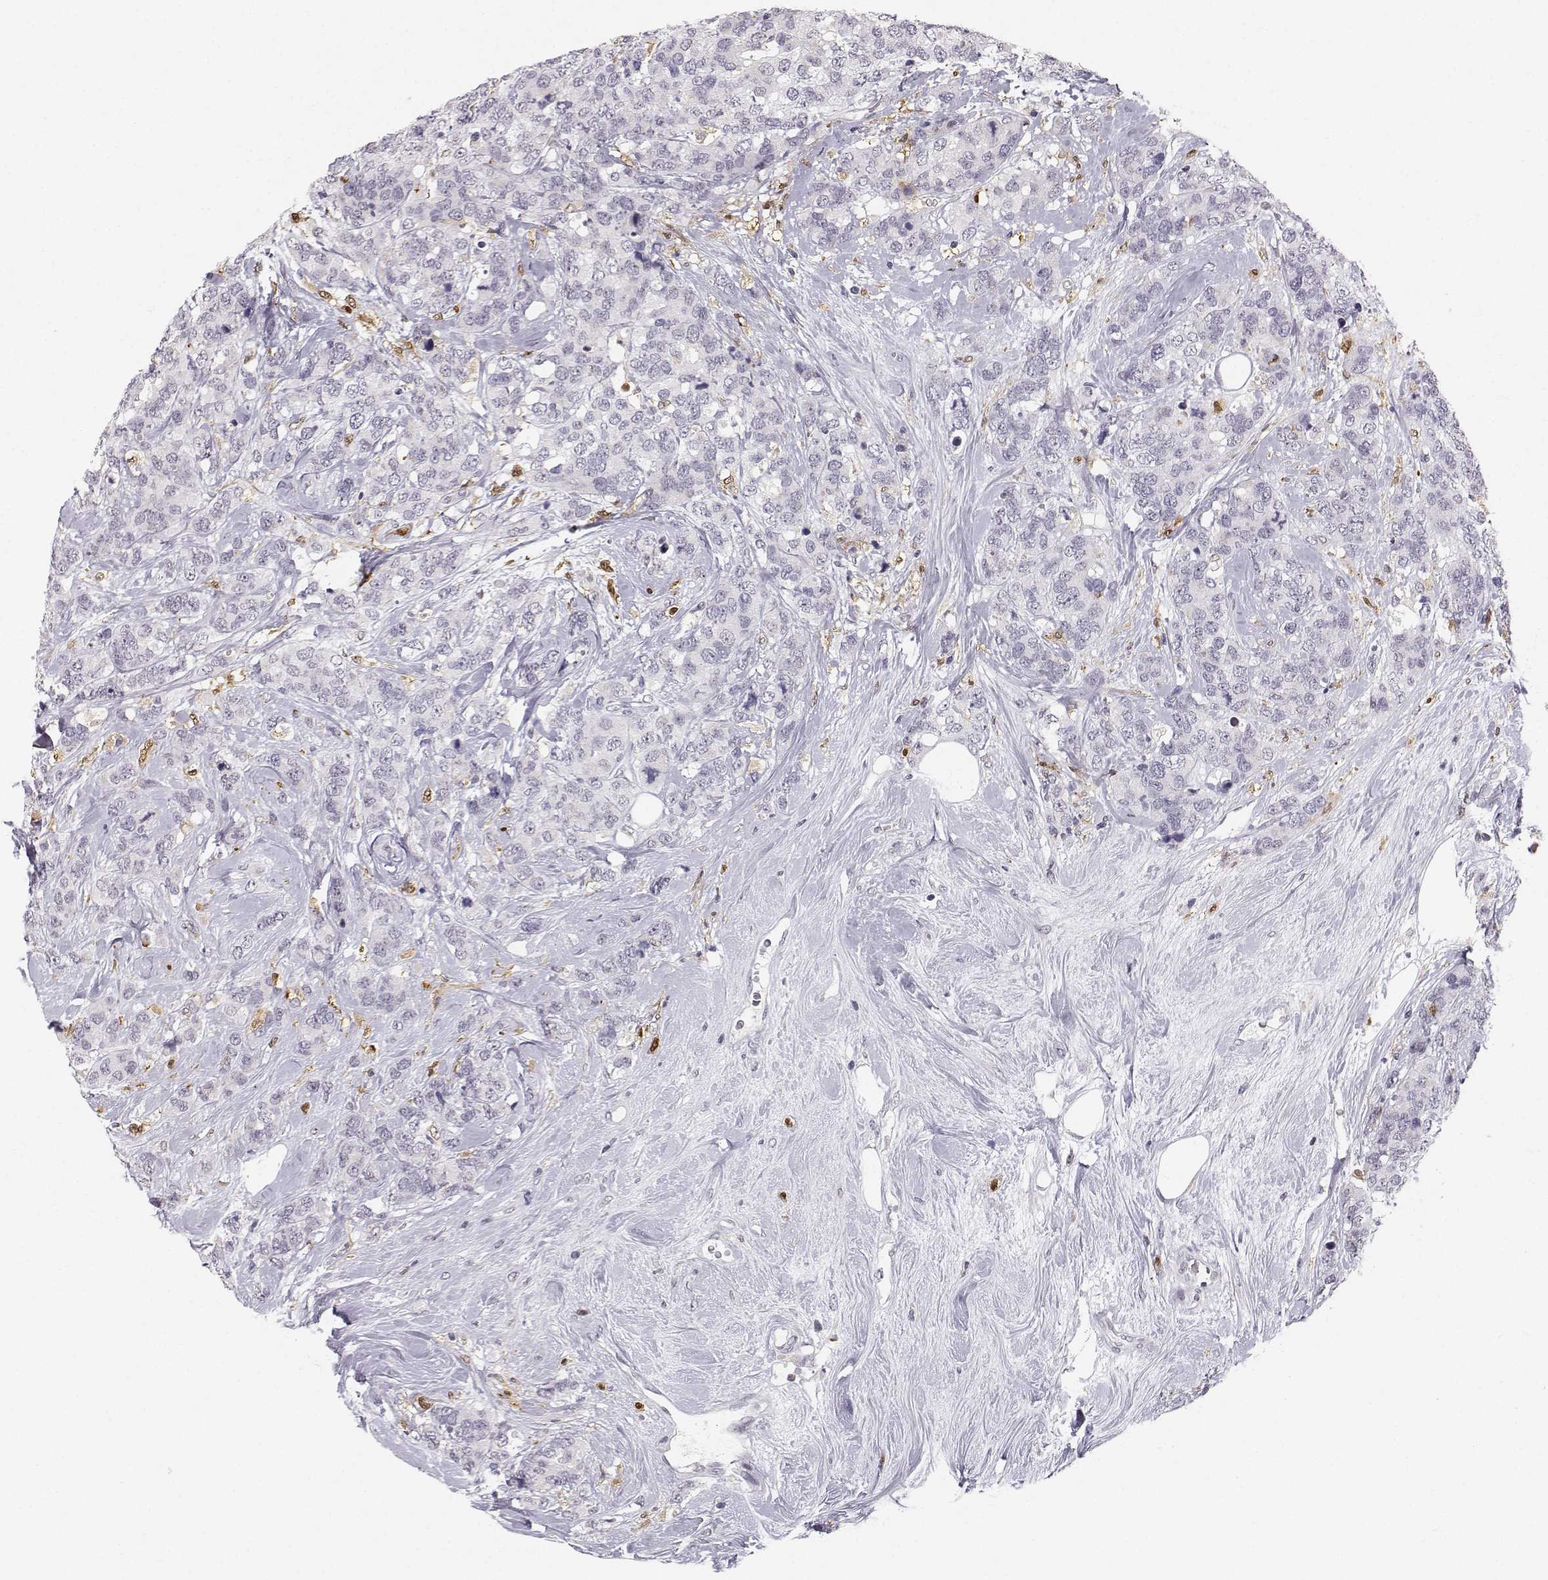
{"staining": {"intensity": "weak", "quantity": "<25%", "location": "cytoplasmic/membranous"}, "tissue": "breast cancer", "cell_type": "Tumor cells", "image_type": "cancer", "snomed": [{"axis": "morphology", "description": "Lobular carcinoma"}, {"axis": "topography", "description": "Breast"}], "caption": "DAB (3,3'-diaminobenzidine) immunohistochemical staining of human lobular carcinoma (breast) displays no significant staining in tumor cells. Brightfield microscopy of immunohistochemistry stained with DAB (3,3'-diaminobenzidine) (brown) and hematoxylin (blue), captured at high magnification.", "gene": "HTR7", "patient": {"sex": "female", "age": 59}}